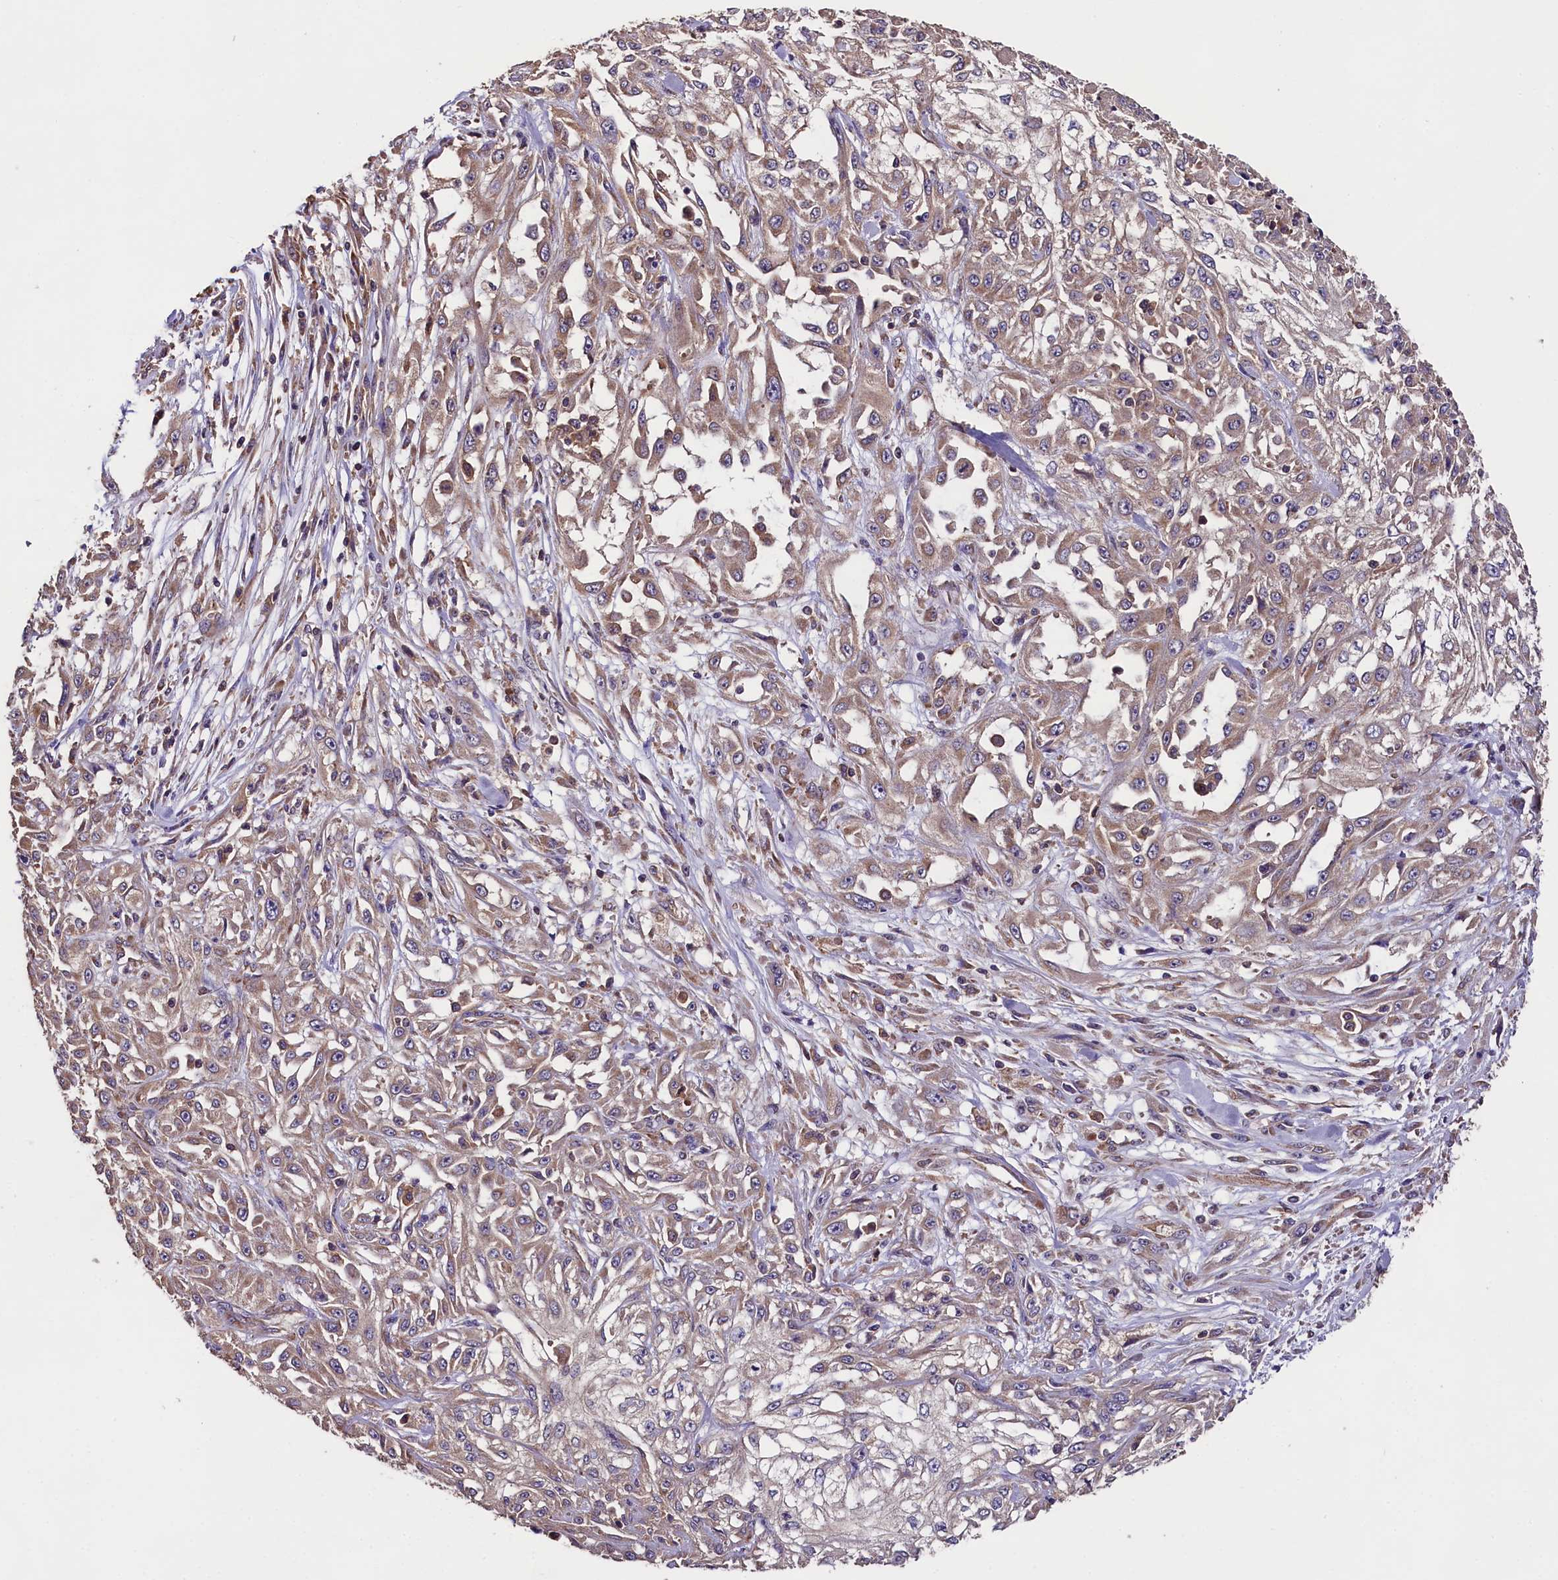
{"staining": {"intensity": "weak", "quantity": ">75%", "location": "cytoplasmic/membranous"}, "tissue": "skin cancer", "cell_type": "Tumor cells", "image_type": "cancer", "snomed": [{"axis": "morphology", "description": "Squamous cell carcinoma, NOS"}, {"axis": "morphology", "description": "Squamous cell carcinoma, metastatic, NOS"}, {"axis": "topography", "description": "Skin"}, {"axis": "topography", "description": "Lymph node"}], "caption": "This is an image of IHC staining of skin metastatic squamous cell carcinoma, which shows weak expression in the cytoplasmic/membranous of tumor cells.", "gene": "ENKD1", "patient": {"sex": "male", "age": 75}}